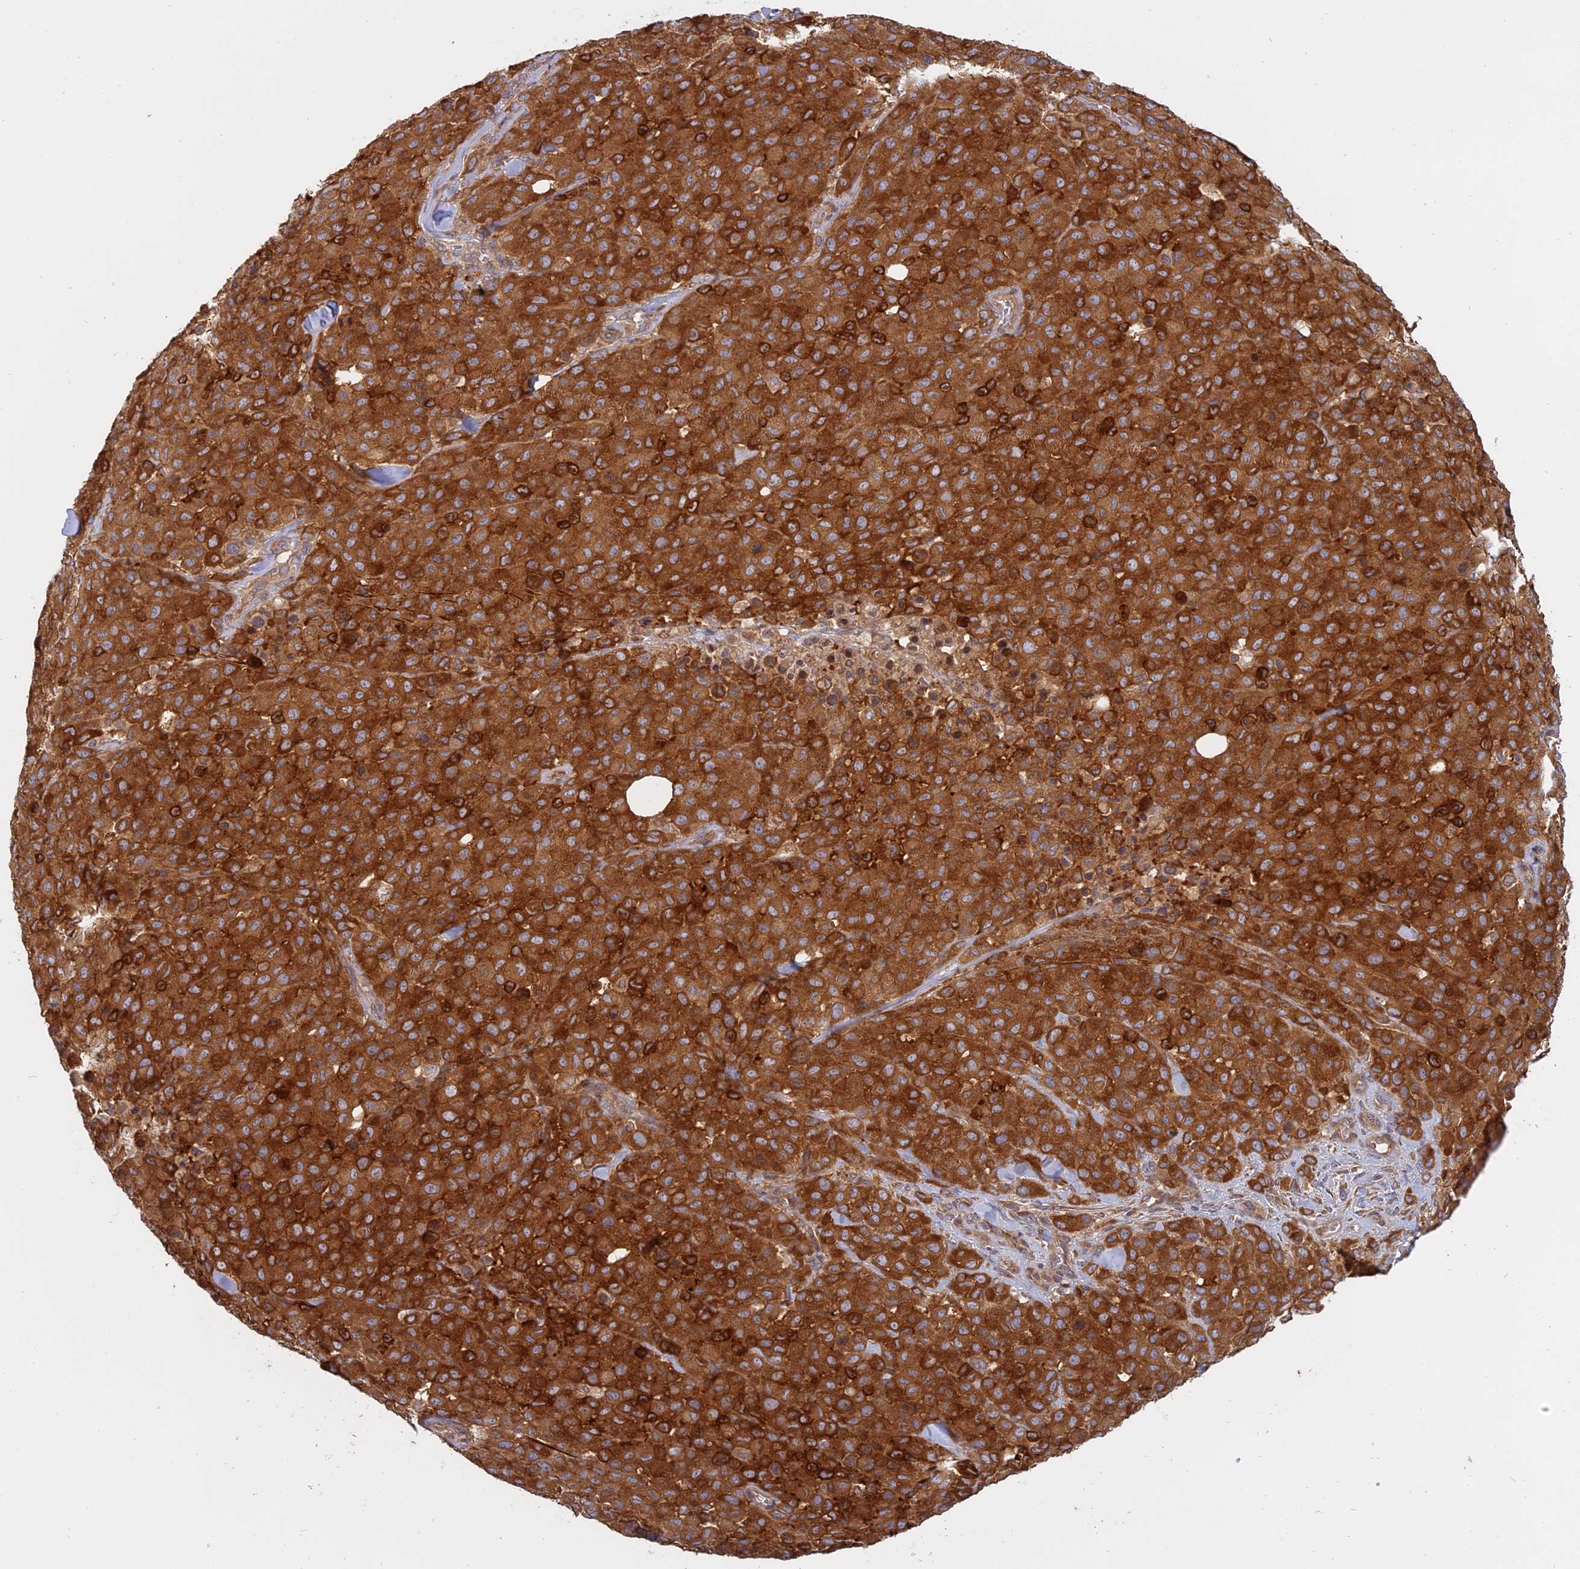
{"staining": {"intensity": "strong", "quantity": ">75%", "location": "cytoplasmic/membranous"}, "tissue": "melanoma", "cell_type": "Tumor cells", "image_type": "cancer", "snomed": [{"axis": "morphology", "description": "Malignant melanoma, Metastatic site"}, {"axis": "topography", "description": "Skin"}], "caption": "Human malignant melanoma (metastatic site) stained with a brown dye exhibits strong cytoplasmic/membranous positive positivity in approximately >75% of tumor cells.", "gene": "TMEM208", "patient": {"sex": "female", "age": 81}}